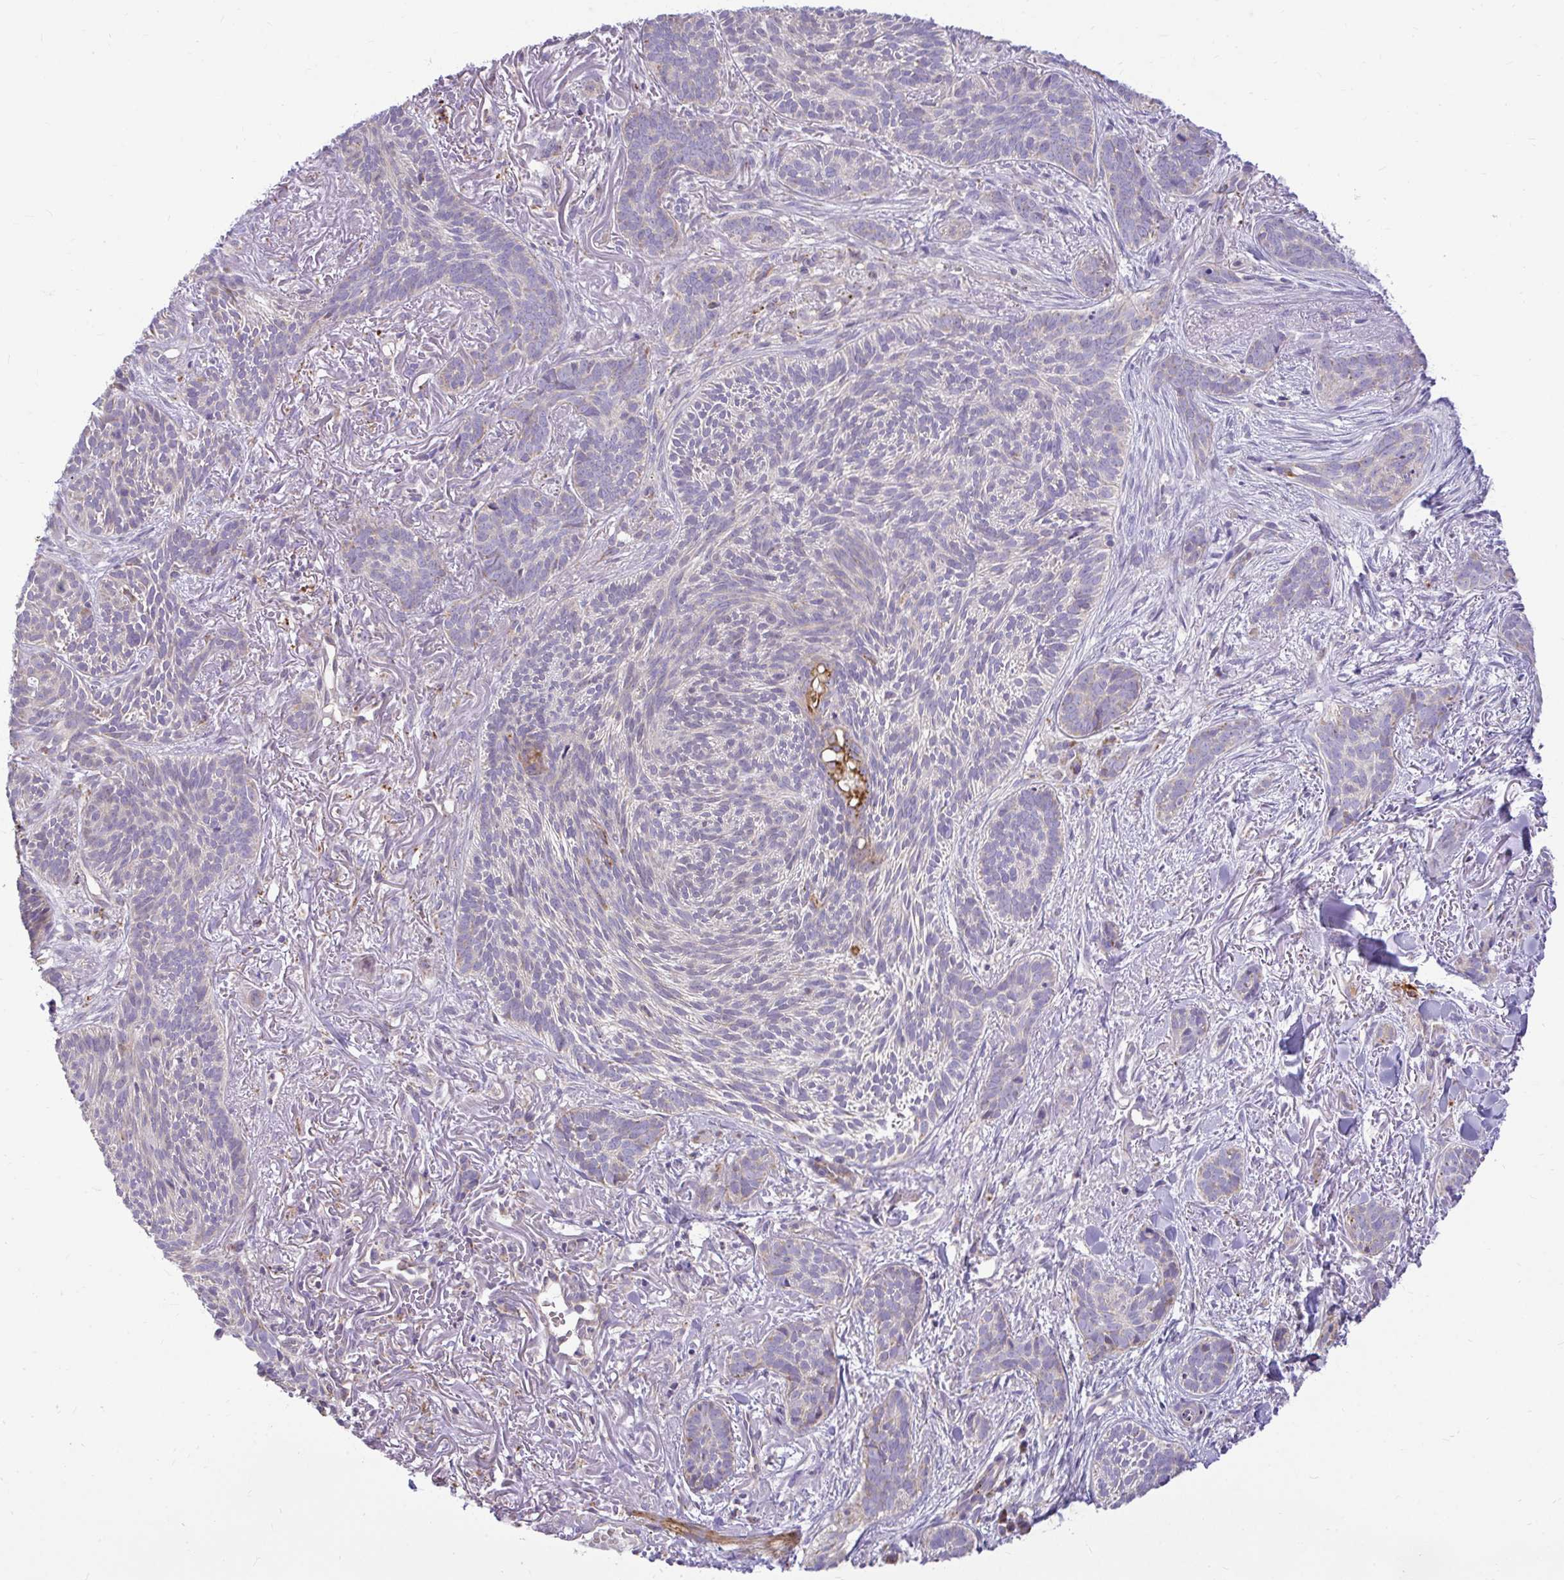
{"staining": {"intensity": "negative", "quantity": "none", "location": "none"}, "tissue": "skin cancer", "cell_type": "Tumor cells", "image_type": "cancer", "snomed": [{"axis": "morphology", "description": "Basal cell carcinoma"}, {"axis": "topography", "description": "Skin"}], "caption": "A high-resolution micrograph shows immunohistochemistry (IHC) staining of skin basal cell carcinoma, which reveals no significant expression in tumor cells.", "gene": "PKN3", "patient": {"sex": "female", "age": 78}}